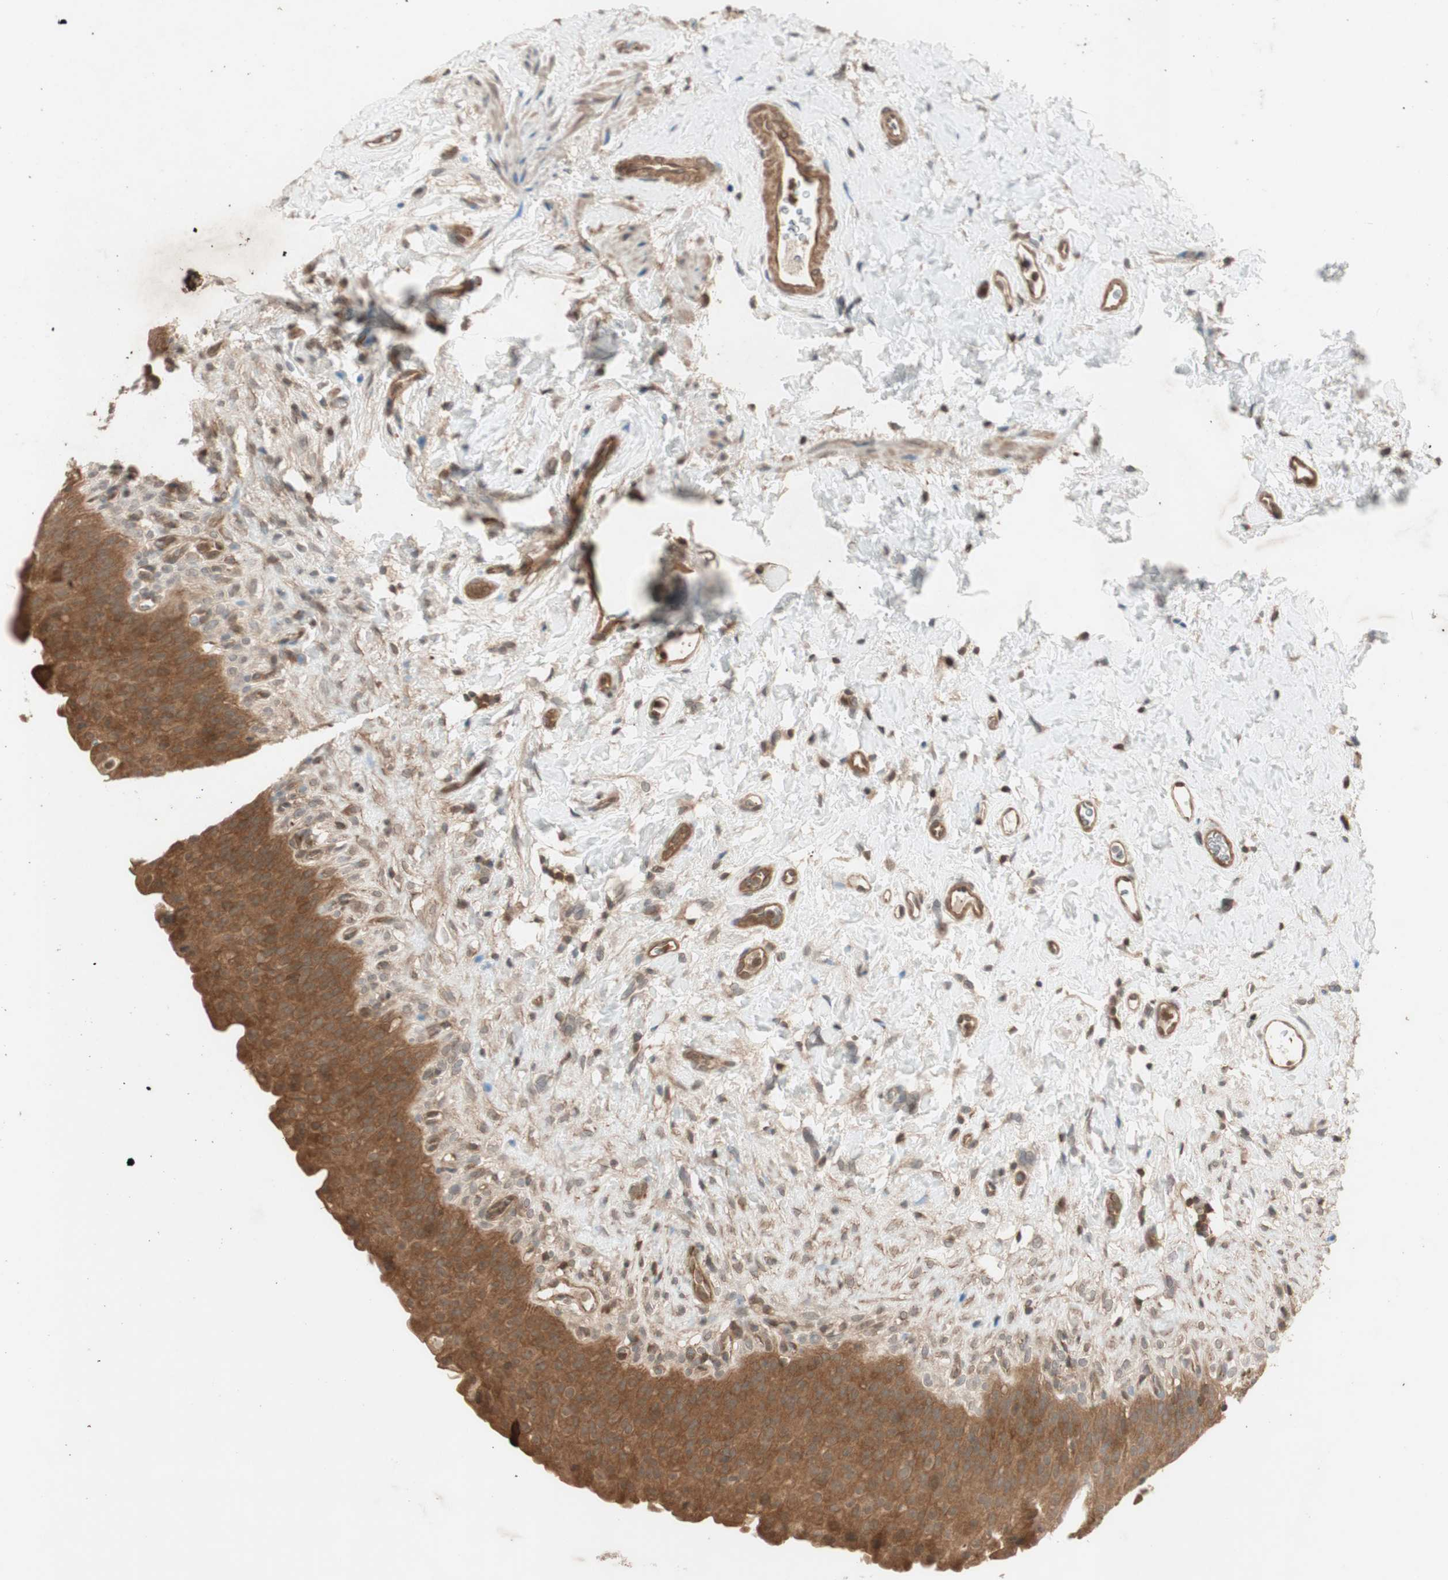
{"staining": {"intensity": "moderate", "quantity": ">75%", "location": "cytoplasmic/membranous,nuclear"}, "tissue": "urinary bladder", "cell_type": "Urothelial cells", "image_type": "normal", "snomed": [{"axis": "morphology", "description": "Normal tissue, NOS"}, {"axis": "topography", "description": "Urinary bladder"}], "caption": "Human urinary bladder stained with a brown dye reveals moderate cytoplasmic/membranous,nuclear positive expression in about >75% of urothelial cells.", "gene": "EPHA8", "patient": {"sex": "female", "age": 79}}